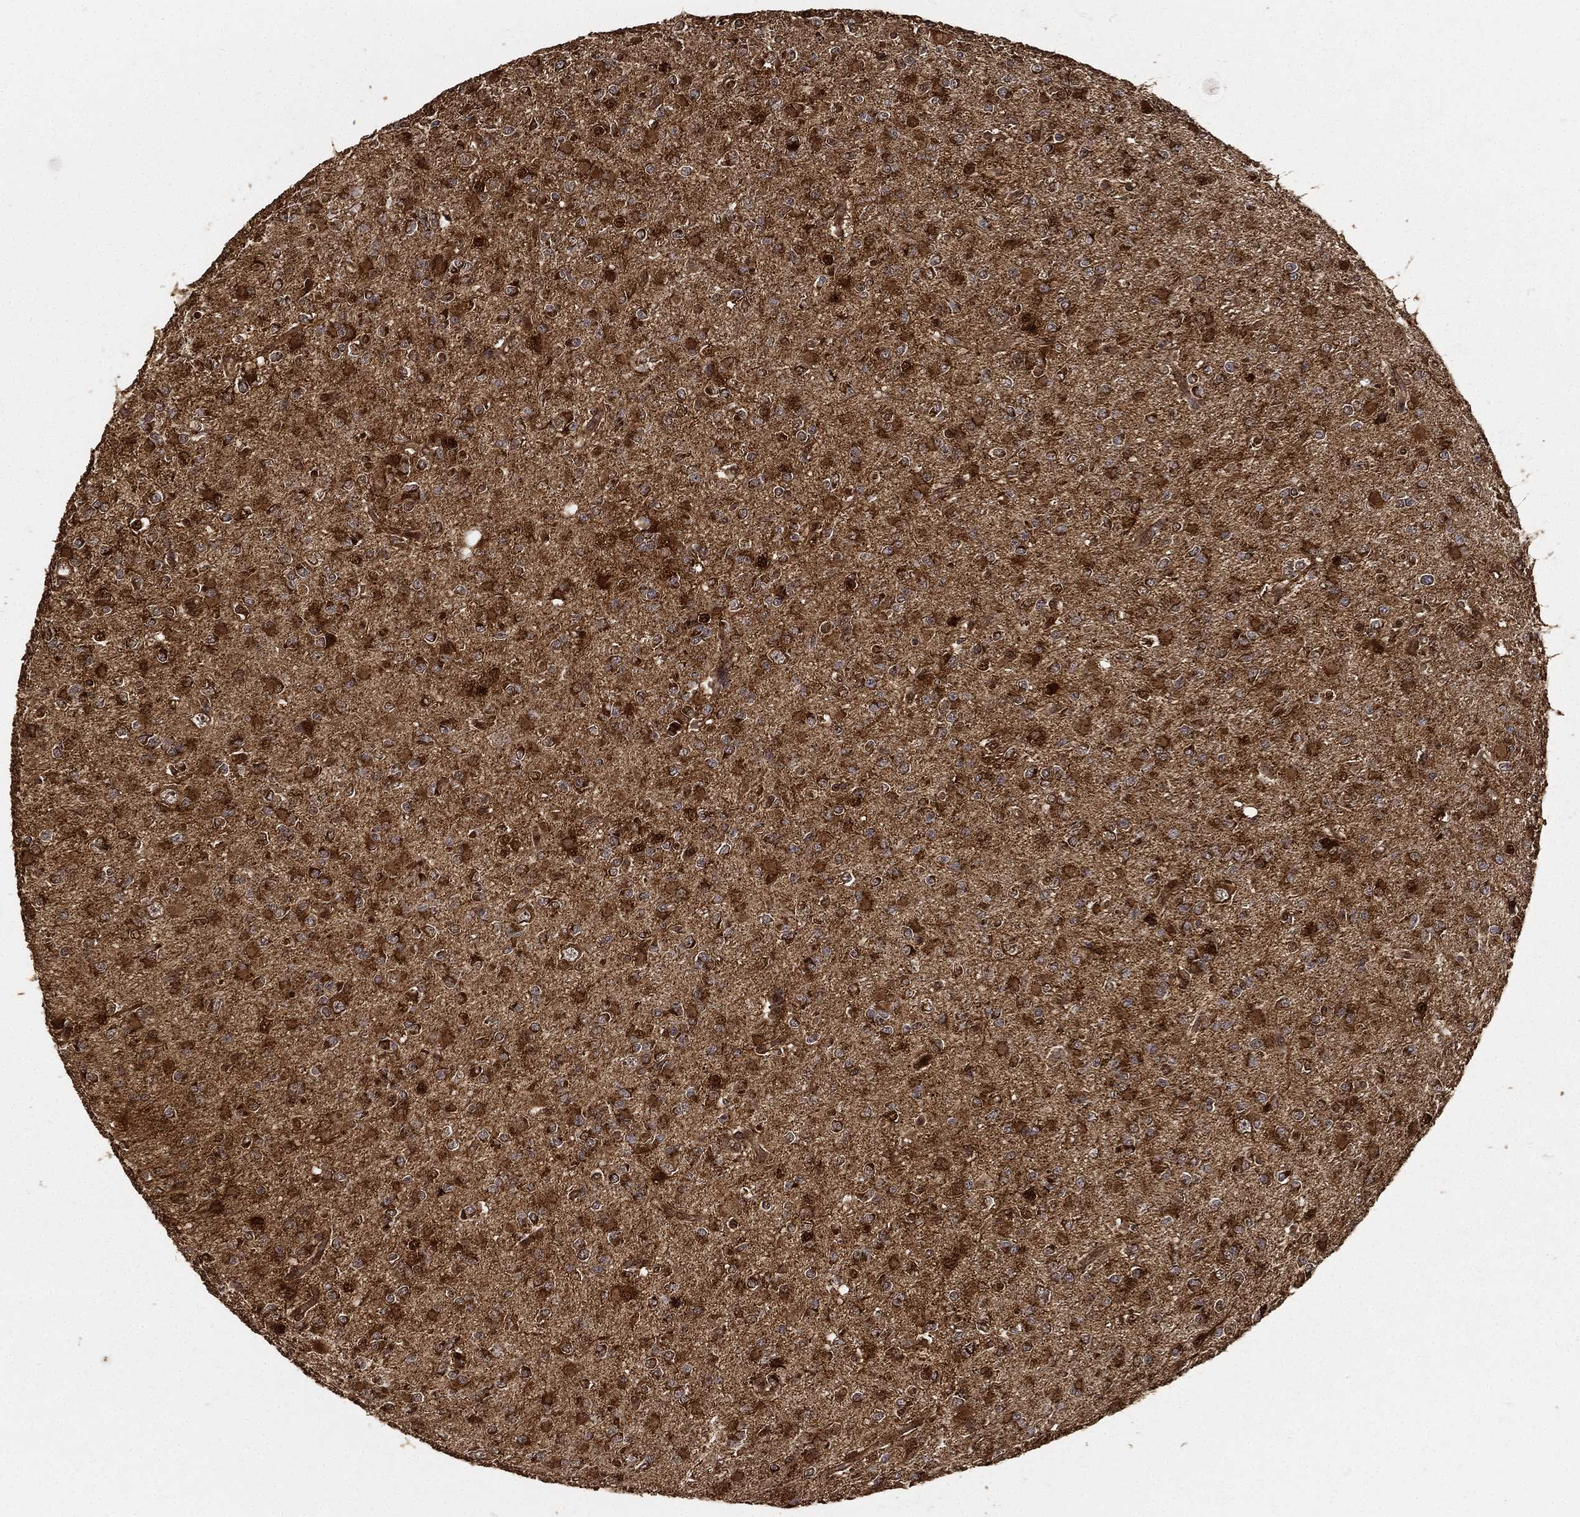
{"staining": {"intensity": "strong", "quantity": "25%-75%", "location": "cytoplasmic/membranous,nuclear"}, "tissue": "glioma", "cell_type": "Tumor cells", "image_type": "cancer", "snomed": [{"axis": "morphology", "description": "Glioma, malignant, Low grade"}, {"axis": "topography", "description": "Brain"}], "caption": "Immunohistochemistry (IHC) histopathology image of human glioma stained for a protein (brown), which exhibits high levels of strong cytoplasmic/membranous and nuclear staining in about 25%-75% of tumor cells.", "gene": "MAPK1", "patient": {"sex": "male", "age": 27}}